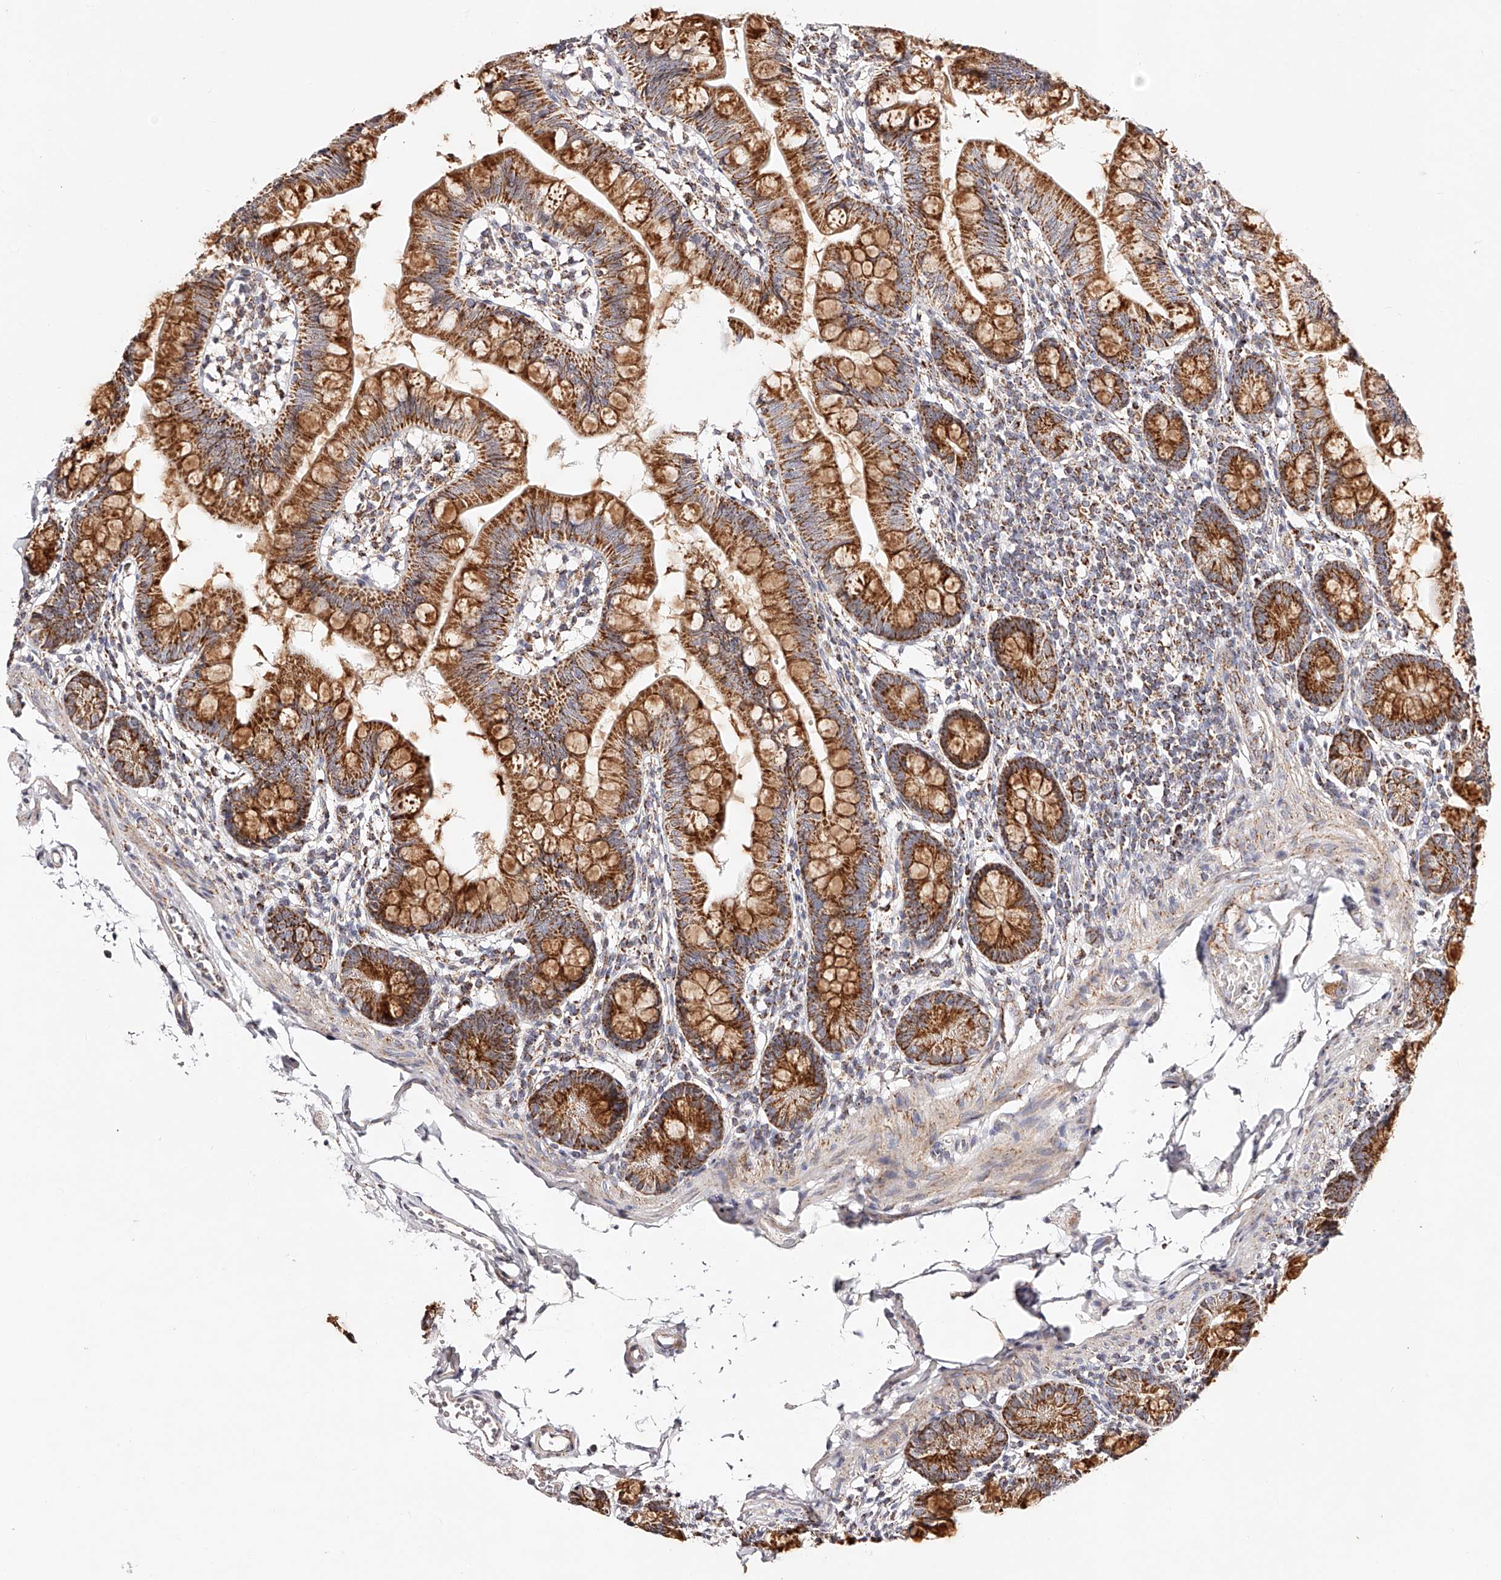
{"staining": {"intensity": "strong", "quantity": ">75%", "location": "cytoplasmic/membranous"}, "tissue": "small intestine", "cell_type": "Glandular cells", "image_type": "normal", "snomed": [{"axis": "morphology", "description": "Normal tissue, NOS"}, {"axis": "topography", "description": "Small intestine"}], "caption": "IHC of unremarkable small intestine displays high levels of strong cytoplasmic/membranous positivity in about >75% of glandular cells. (IHC, brightfield microscopy, high magnification).", "gene": "NDUFV3", "patient": {"sex": "male", "age": 7}}